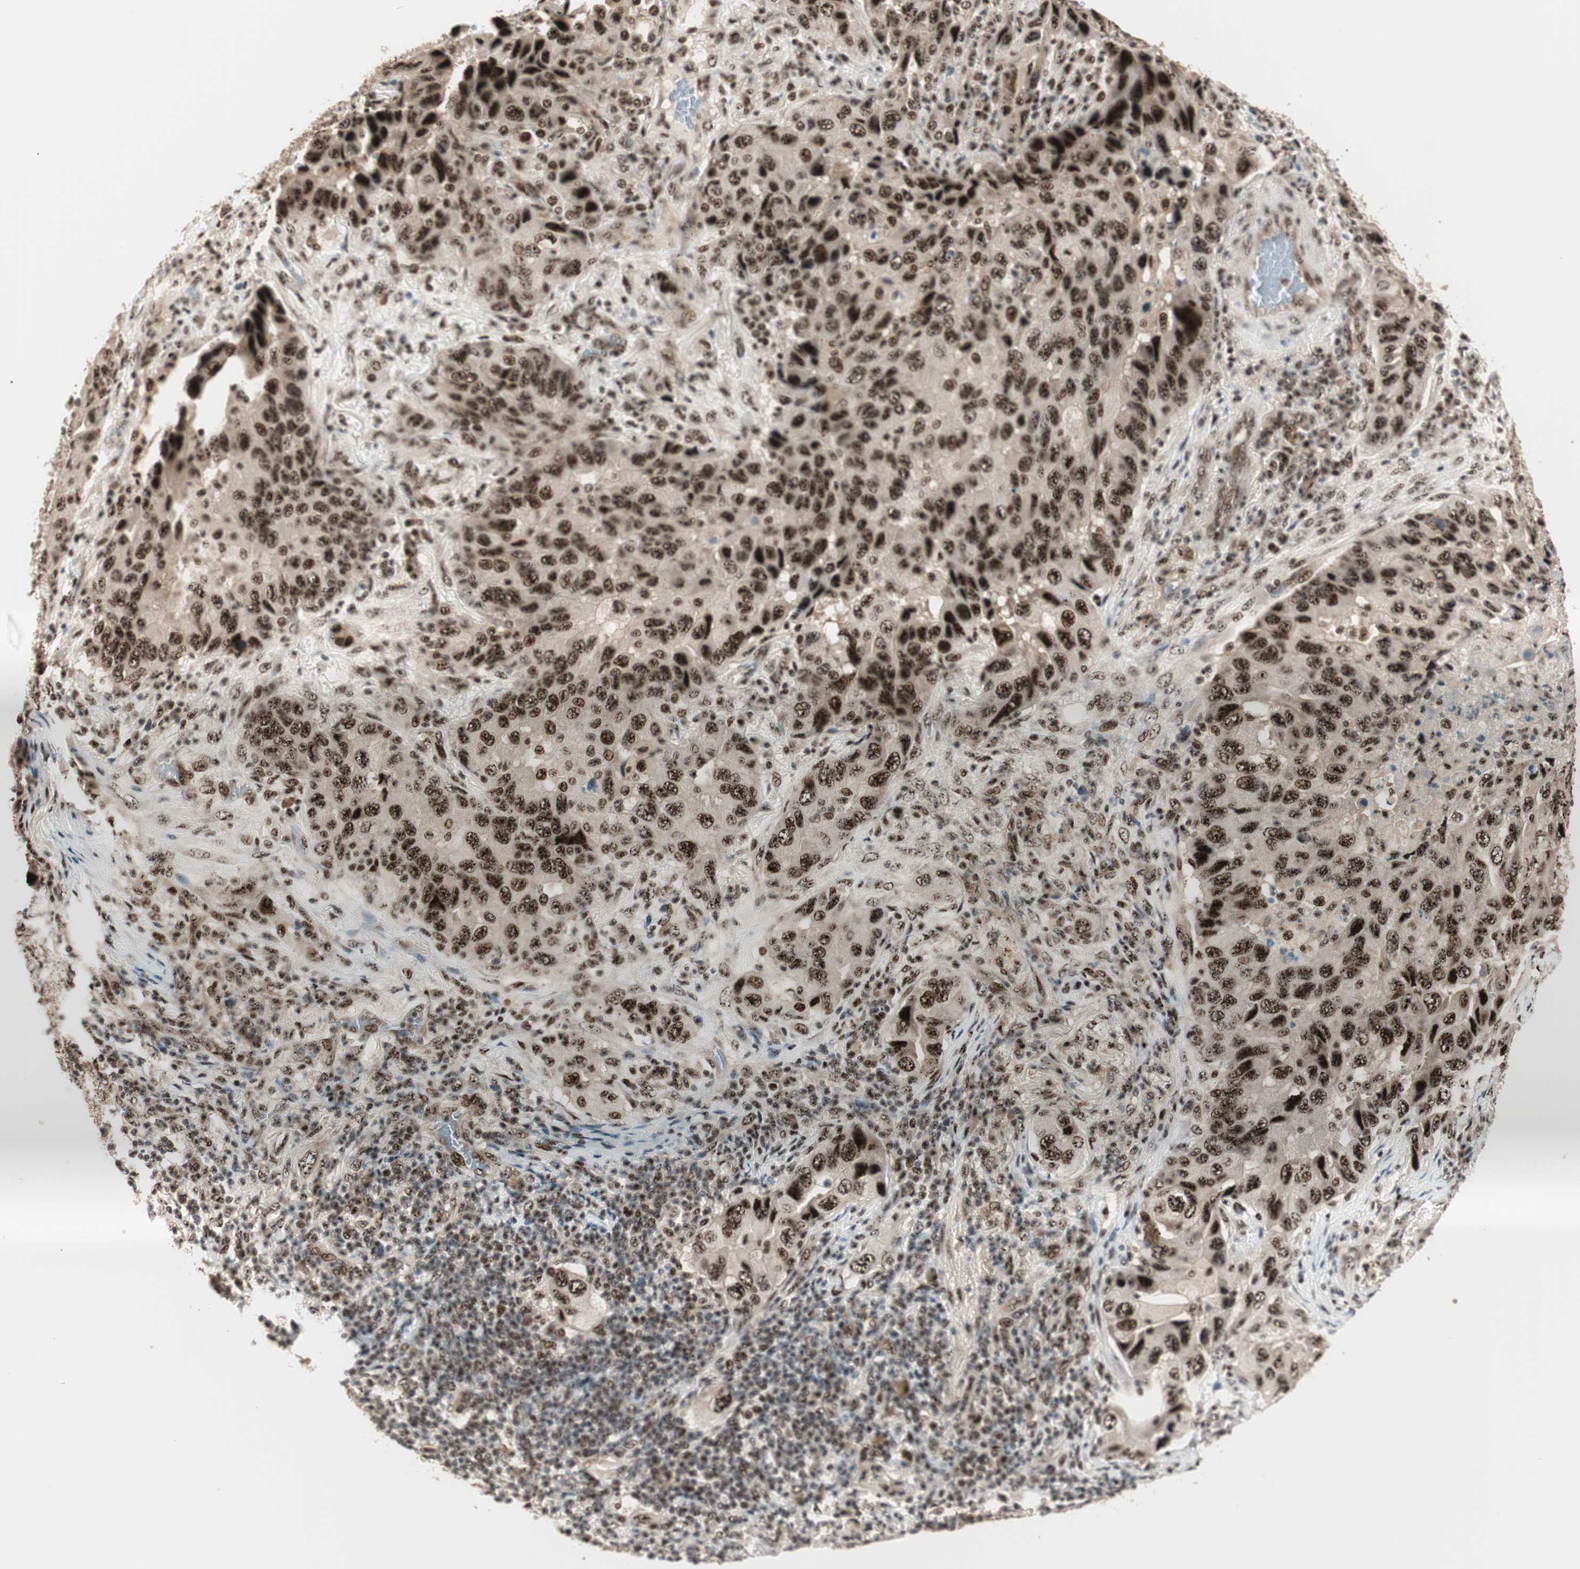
{"staining": {"intensity": "strong", "quantity": ">75%", "location": "nuclear"}, "tissue": "lung cancer", "cell_type": "Tumor cells", "image_type": "cancer", "snomed": [{"axis": "morphology", "description": "Adenocarcinoma, NOS"}, {"axis": "topography", "description": "Lung"}], "caption": "Immunohistochemistry (IHC) histopathology image of neoplastic tissue: lung cancer (adenocarcinoma) stained using IHC exhibits high levels of strong protein expression localized specifically in the nuclear of tumor cells, appearing as a nuclear brown color.", "gene": "NR5A2", "patient": {"sex": "female", "age": 65}}